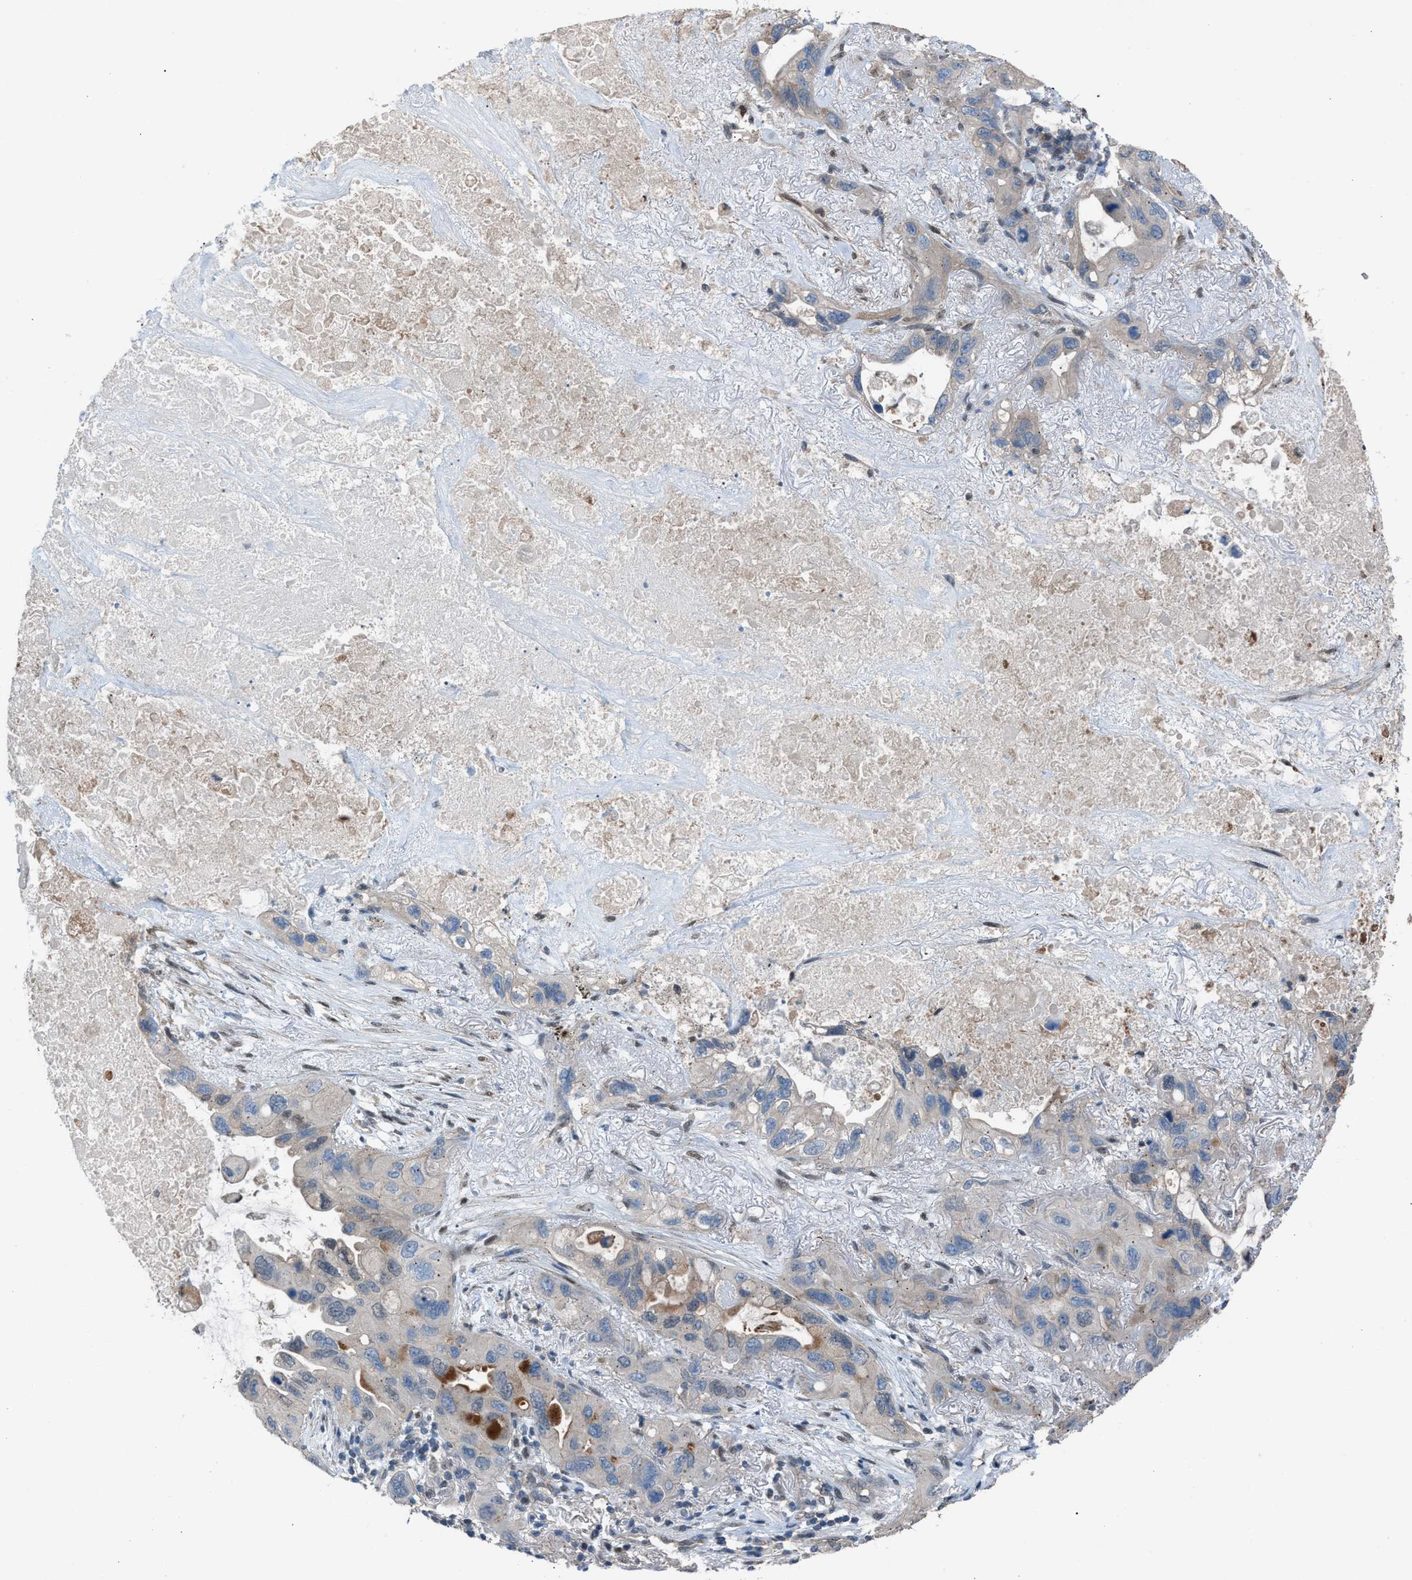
{"staining": {"intensity": "negative", "quantity": "none", "location": "none"}, "tissue": "lung cancer", "cell_type": "Tumor cells", "image_type": "cancer", "snomed": [{"axis": "morphology", "description": "Squamous cell carcinoma, NOS"}, {"axis": "topography", "description": "Lung"}], "caption": "Tumor cells are negative for brown protein staining in lung squamous cell carcinoma.", "gene": "CRTC1", "patient": {"sex": "female", "age": 73}}